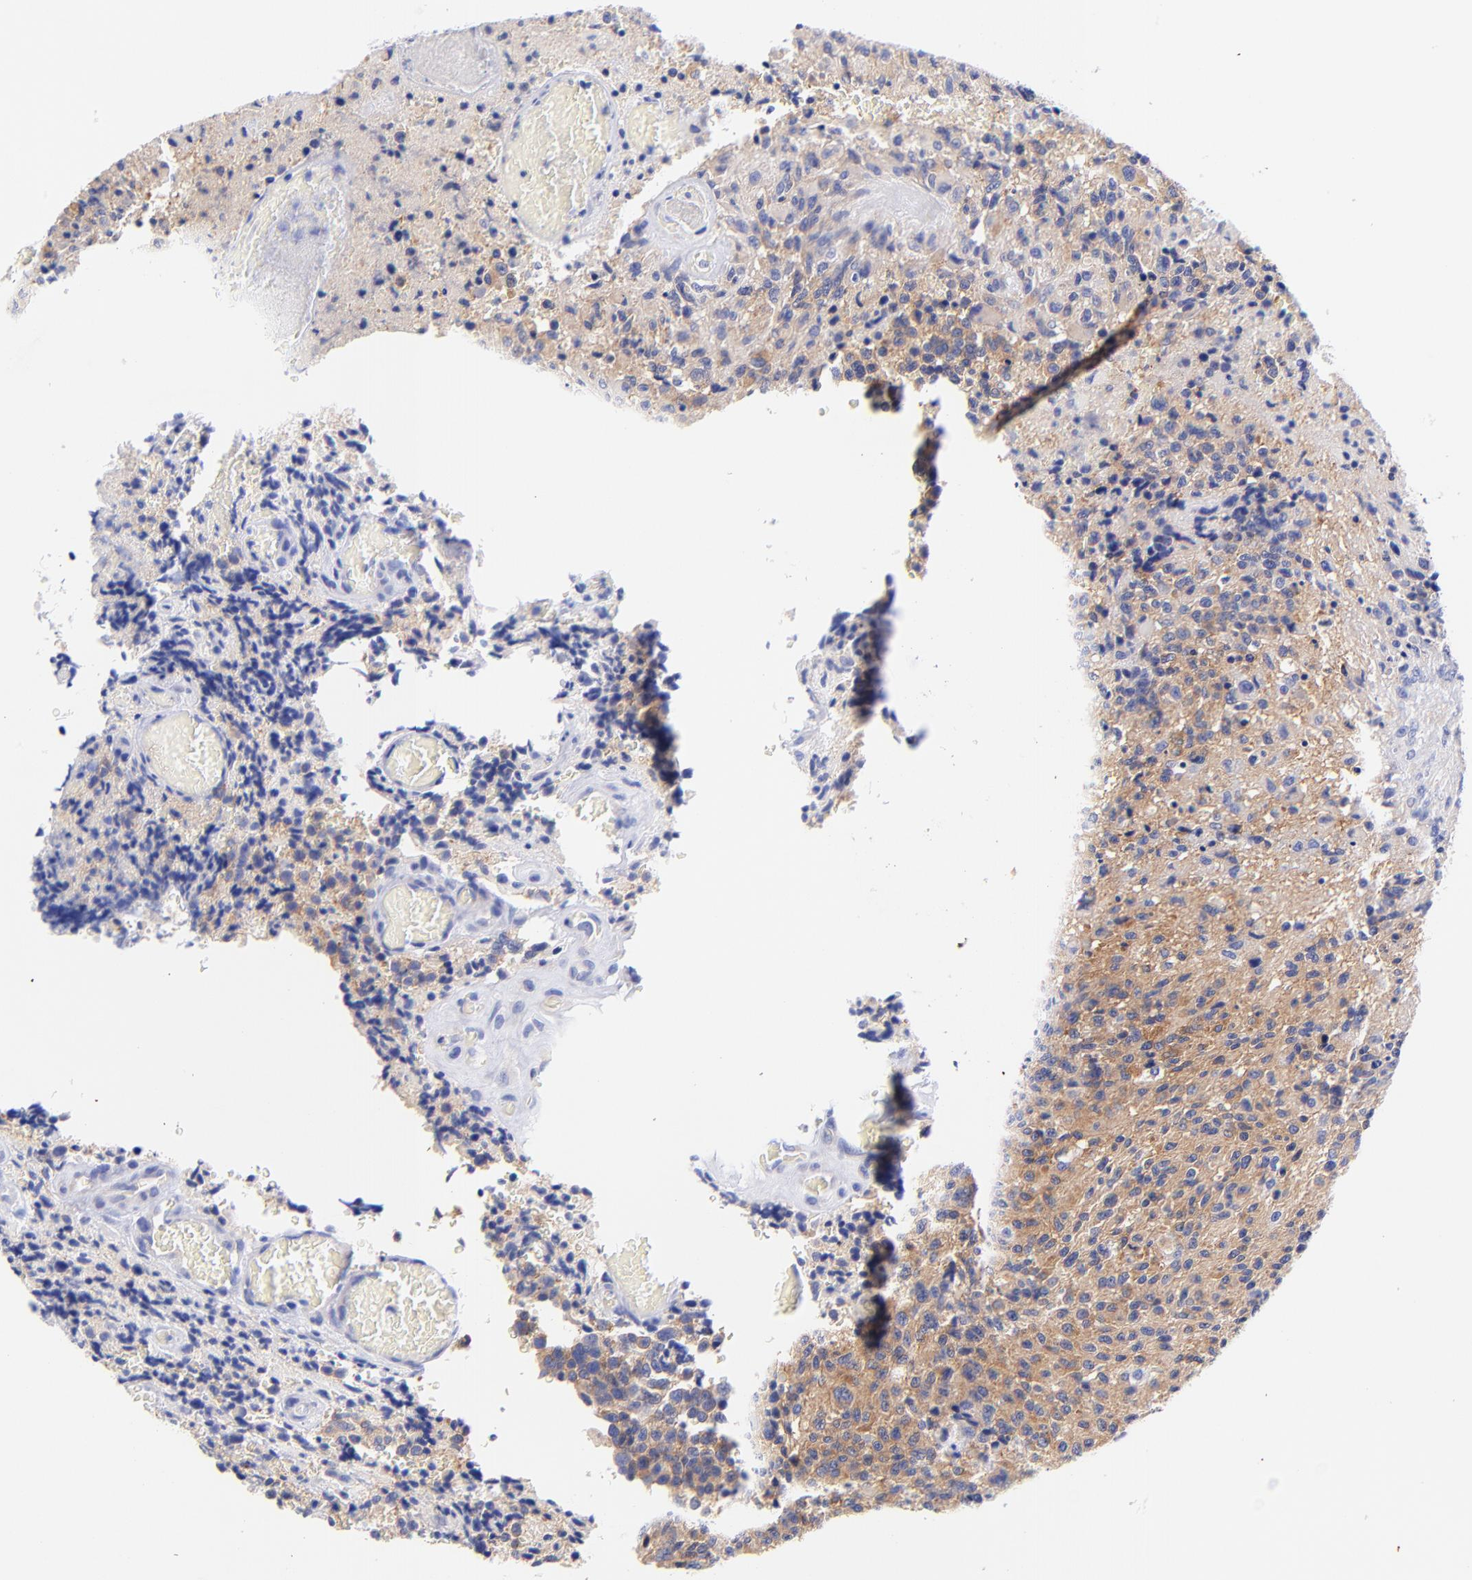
{"staining": {"intensity": "weak", "quantity": "25%-75%", "location": "cytoplasmic/membranous"}, "tissue": "glioma", "cell_type": "Tumor cells", "image_type": "cancer", "snomed": [{"axis": "morphology", "description": "Glioma, malignant, High grade"}, {"axis": "topography", "description": "Brain"}], "caption": "Immunohistochemical staining of glioma demonstrates low levels of weak cytoplasmic/membranous positivity in approximately 25%-75% of tumor cells.", "gene": "GPHN", "patient": {"sex": "male", "age": 36}}